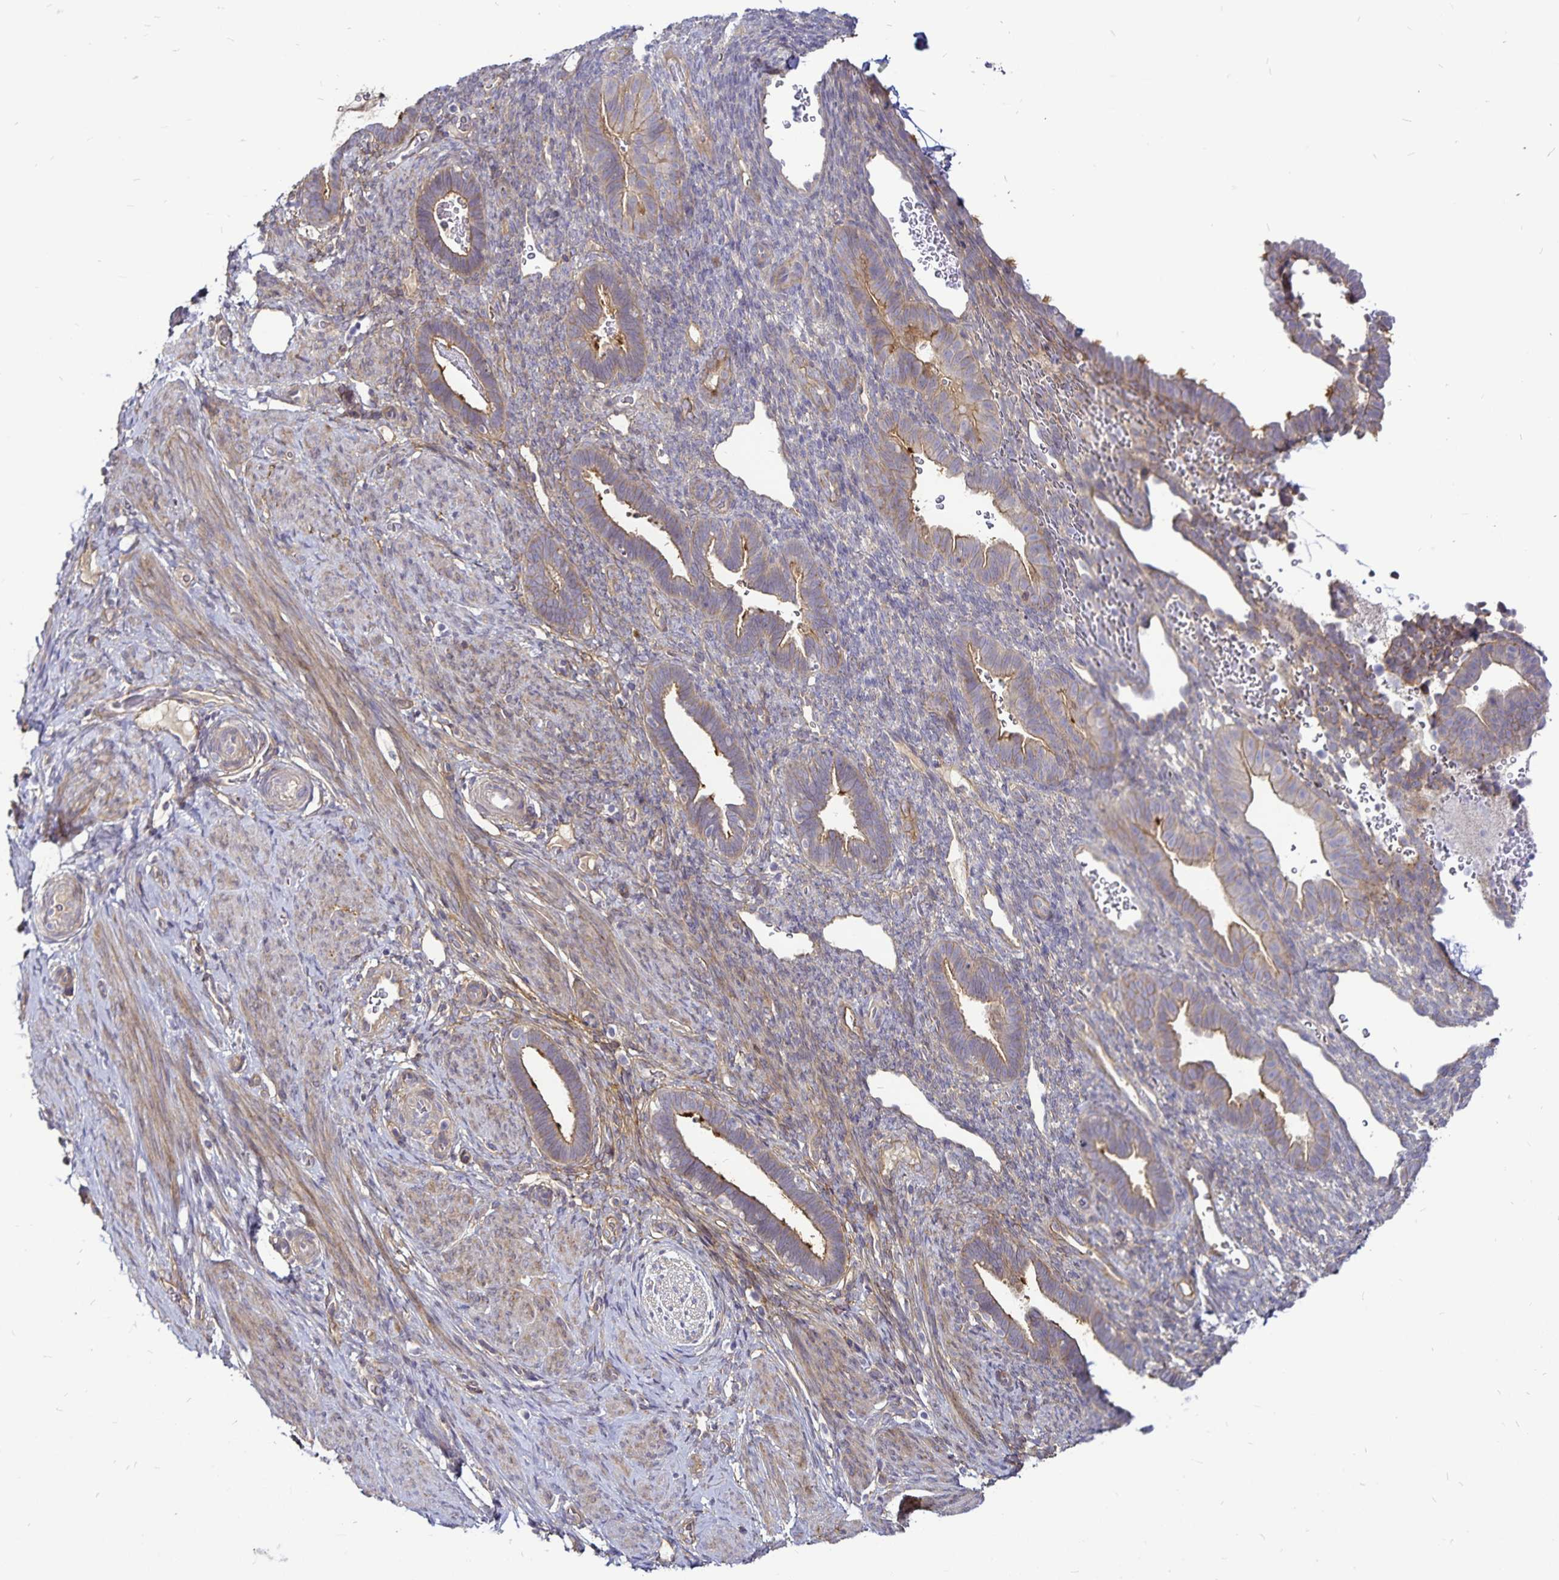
{"staining": {"intensity": "negative", "quantity": "none", "location": "none"}, "tissue": "endometrium", "cell_type": "Cells in endometrial stroma", "image_type": "normal", "snomed": [{"axis": "morphology", "description": "Normal tissue, NOS"}, {"axis": "topography", "description": "Endometrium"}], "caption": "Protein analysis of unremarkable endometrium demonstrates no significant expression in cells in endometrial stroma.", "gene": "GNG12", "patient": {"sex": "female", "age": 34}}